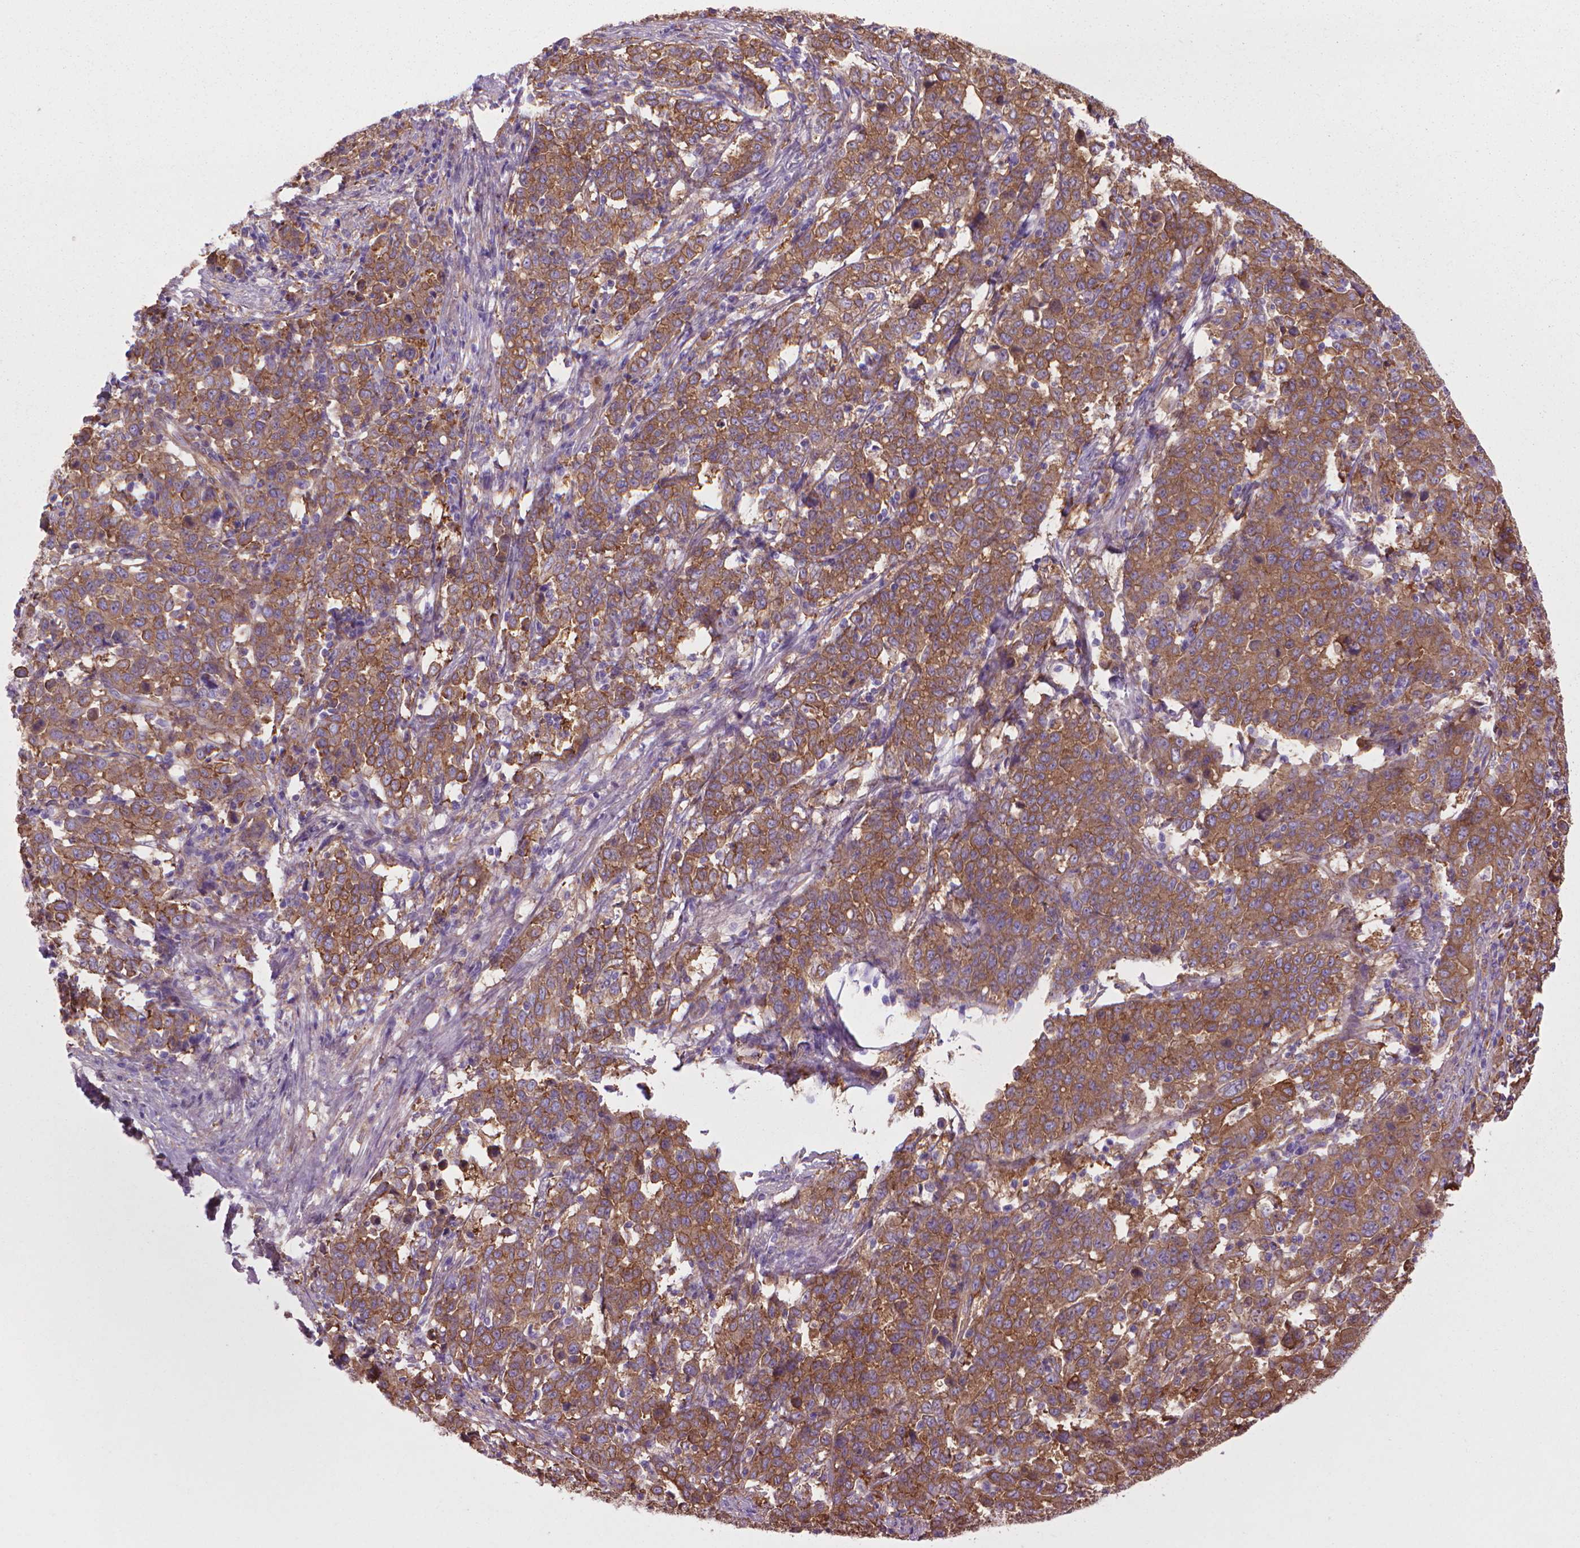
{"staining": {"intensity": "moderate", "quantity": ">75%", "location": "cytoplasmic/membranous"}, "tissue": "stomach cancer", "cell_type": "Tumor cells", "image_type": "cancer", "snomed": [{"axis": "morphology", "description": "Adenocarcinoma, NOS"}, {"axis": "topography", "description": "Stomach, upper"}], "caption": "Protein expression analysis of stomach cancer reveals moderate cytoplasmic/membranous expression in about >75% of tumor cells. (brown staining indicates protein expression, while blue staining denotes nuclei).", "gene": "CORO1B", "patient": {"sex": "male", "age": 69}}